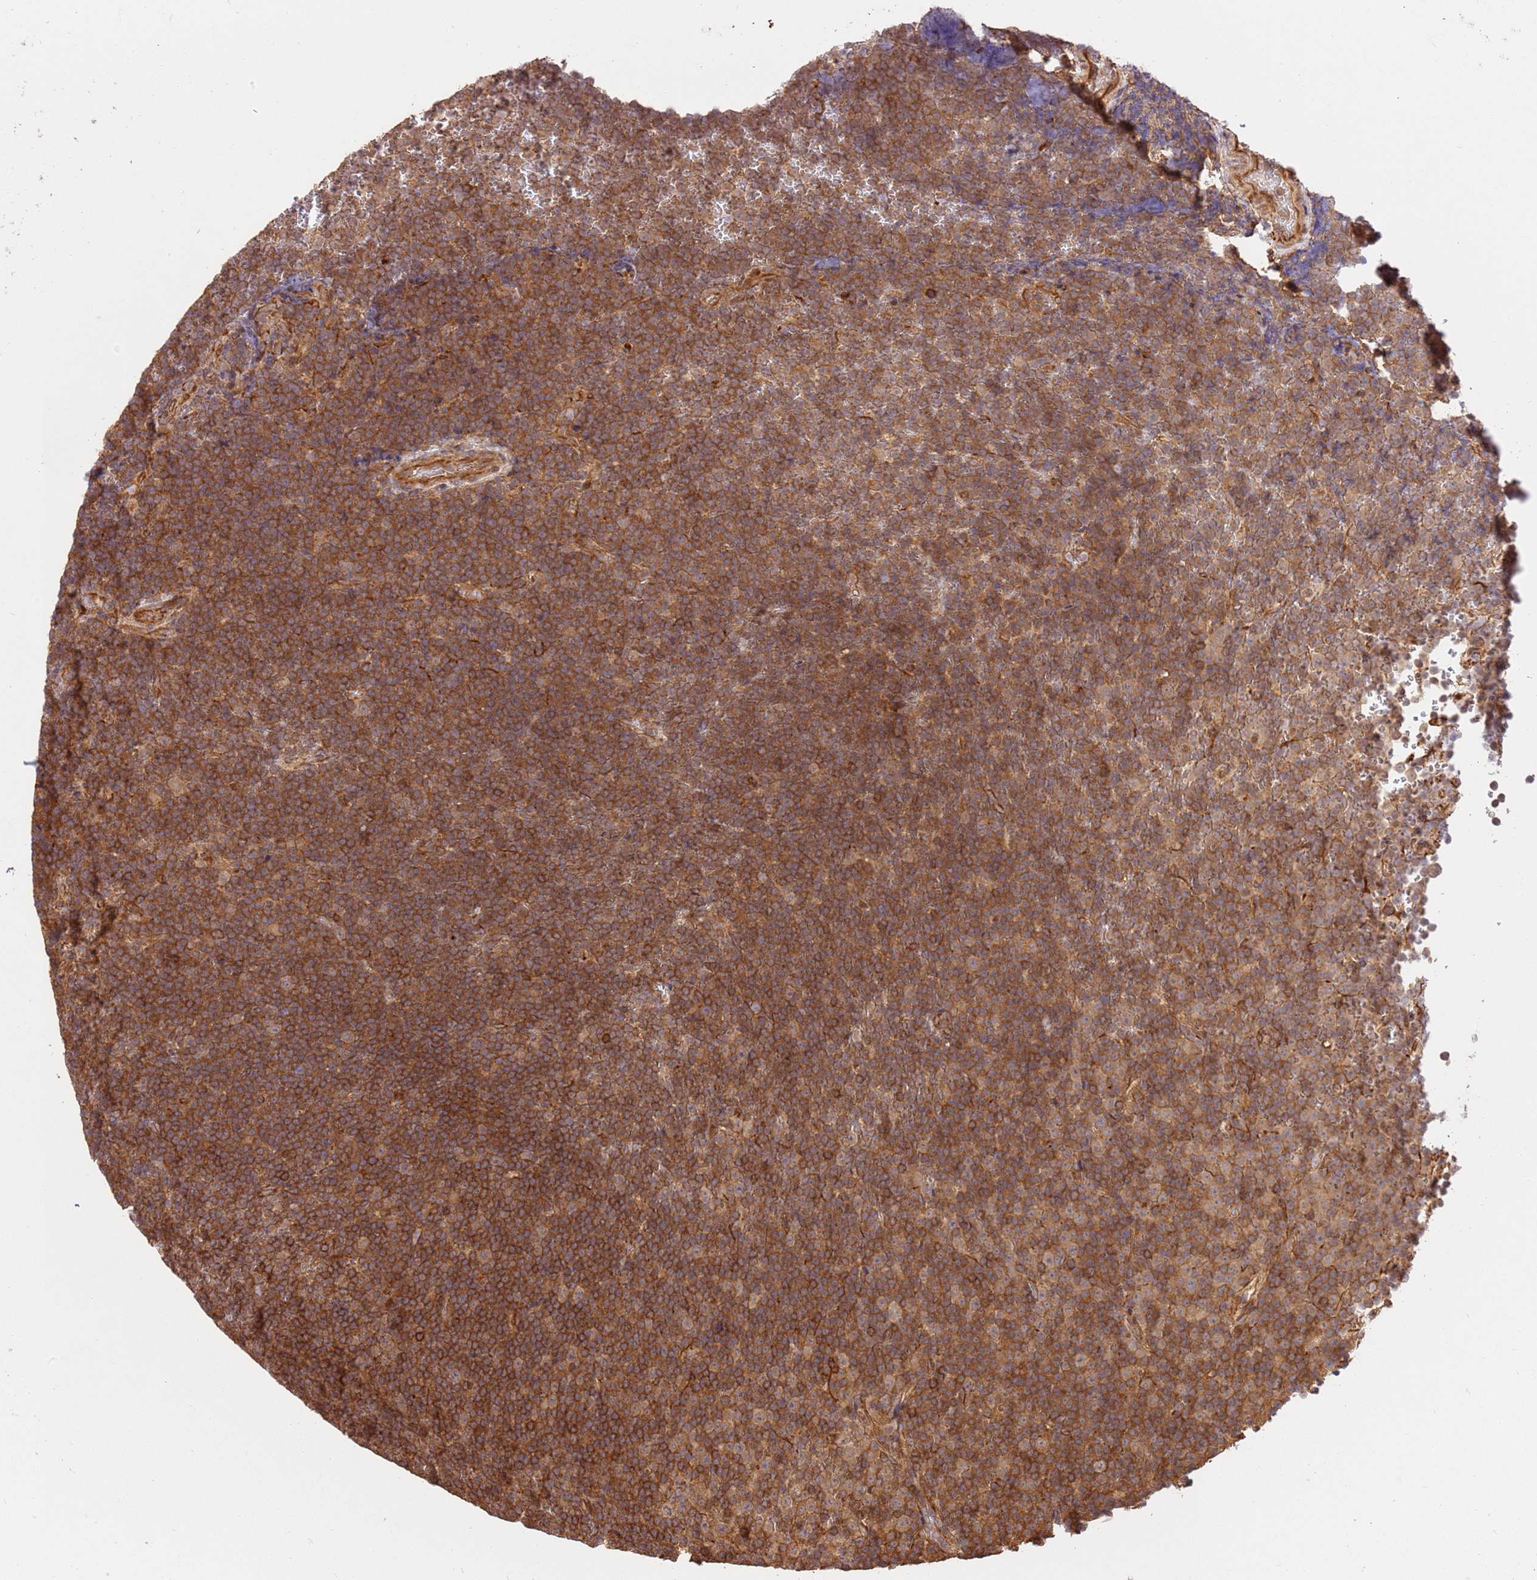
{"staining": {"intensity": "moderate", "quantity": ">75%", "location": "cytoplasmic/membranous"}, "tissue": "lymphoma", "cell_type": "Tumor cells", "image_type": "cancer", "snomed": [{"axis": "morphology", "description": "Malignant lymphoma, non-Hodgkin's type, Low grade"}, {"axis": "topography", "description": "Lymph node"}], "caption": "This micrograph shows immunohistochemistry (IHC) staining of human lymphoma, with medium moderate cytoplasmic/membranous positivity in about >75% of tumor cells.", "gene": "KATNAL2", "patient": {"sex": "female", "age": 67}}